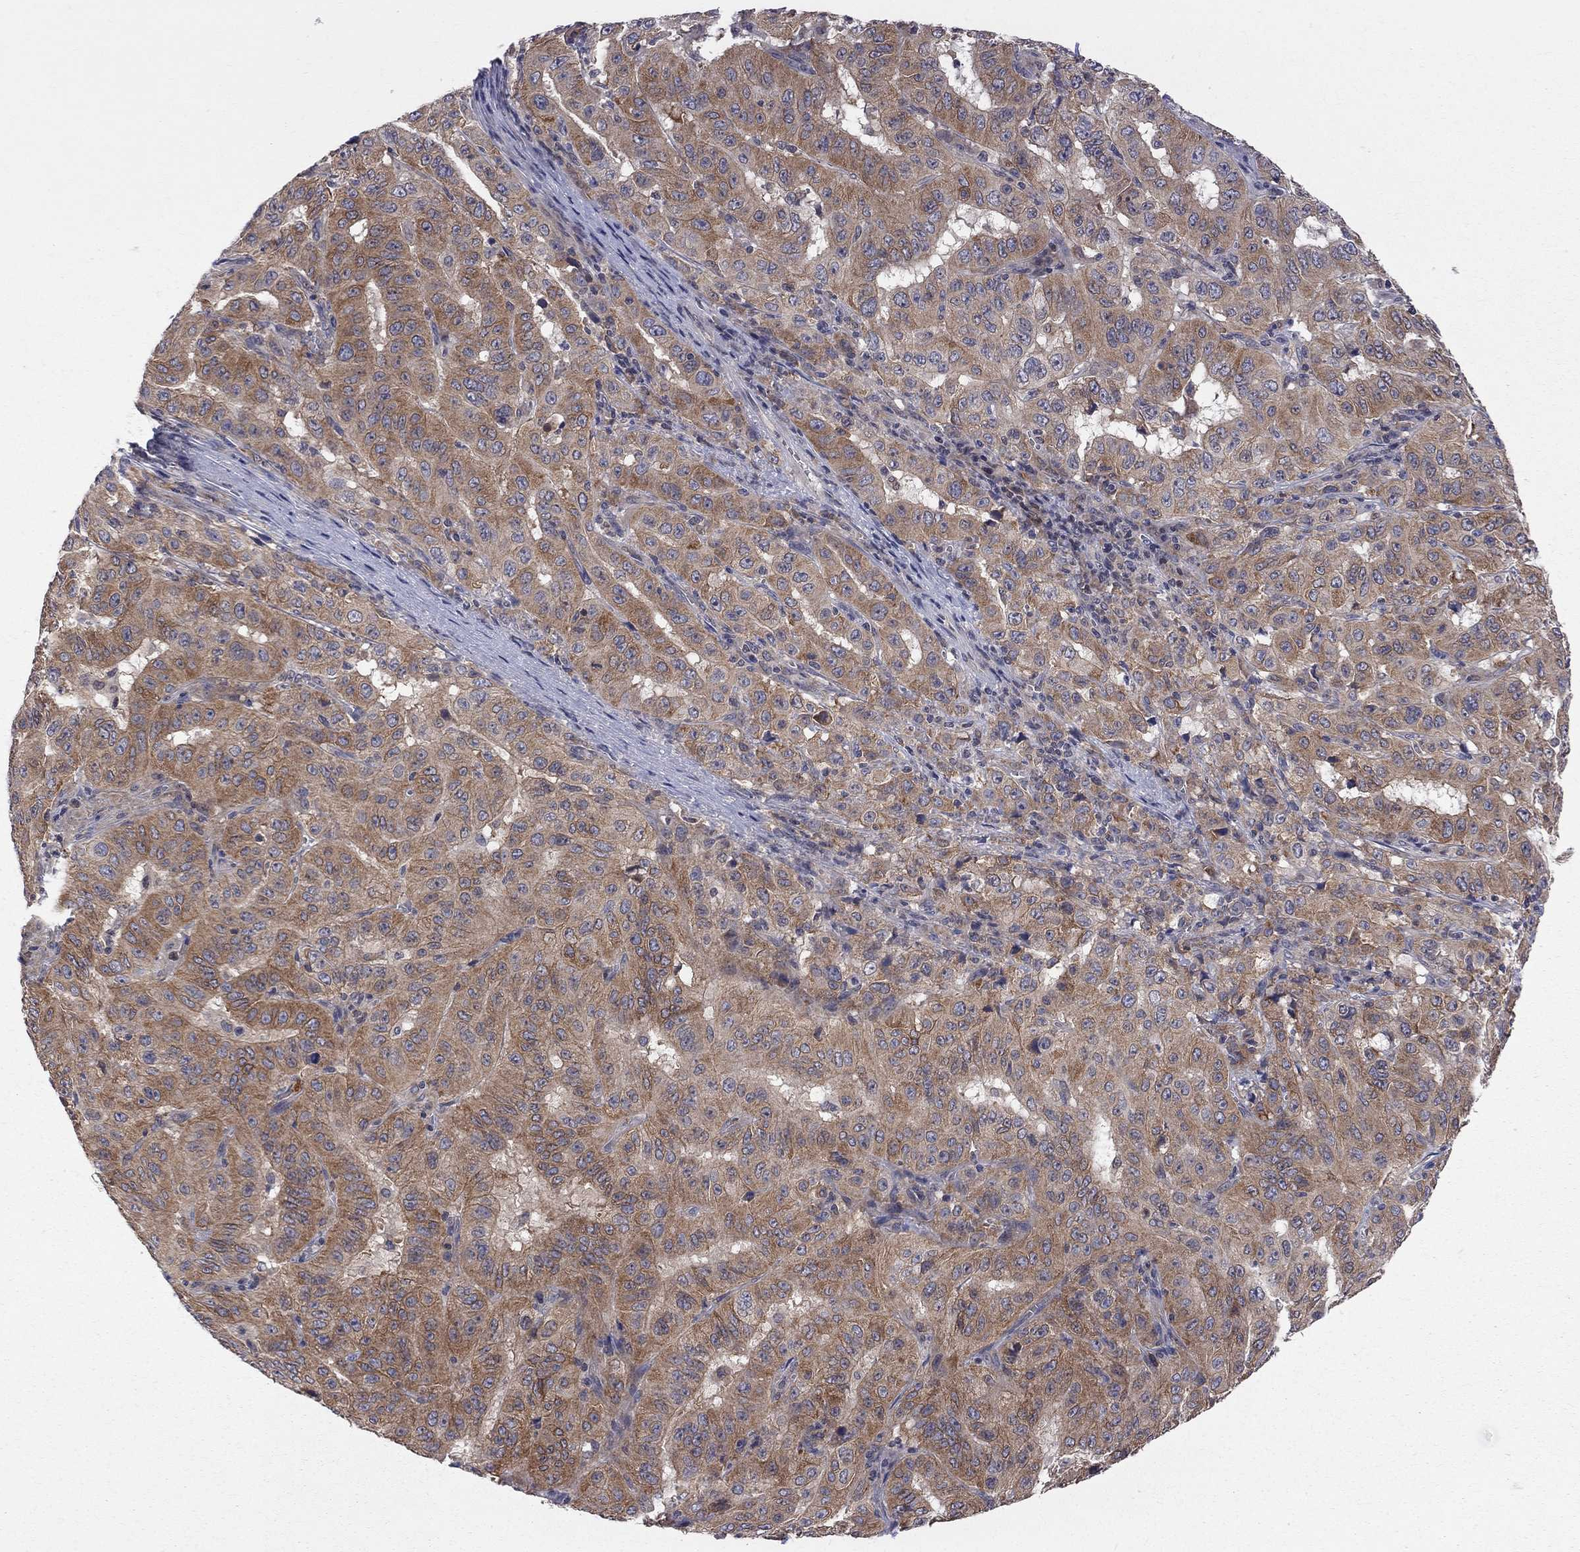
{"staining": {"intensity": "moderate", "quantity": ">75%", "location": "cytoplasmic/membranous"}, "tissue": "pancreatic cancer", "cell_type": "Tumor cells", "image_type": "cancer", "snomed": [{"axis": "morphology", "description": "Adenocarcinoma, NOS"}, {"axis": "topography", "description": "Pancreas"}], "caption": "IHC image of neoplastic tissue: pancreatic adenocarcinoma stained using immunohistochemistry reveals medium levels of moderate protein expression localized specifically in the cytoplasmic/membranous of tumor cells, appearing as a cytoplasmic/membranous brown color.", "gene": "CNOT11", "patient": {"sex": "male", "age": 63}}